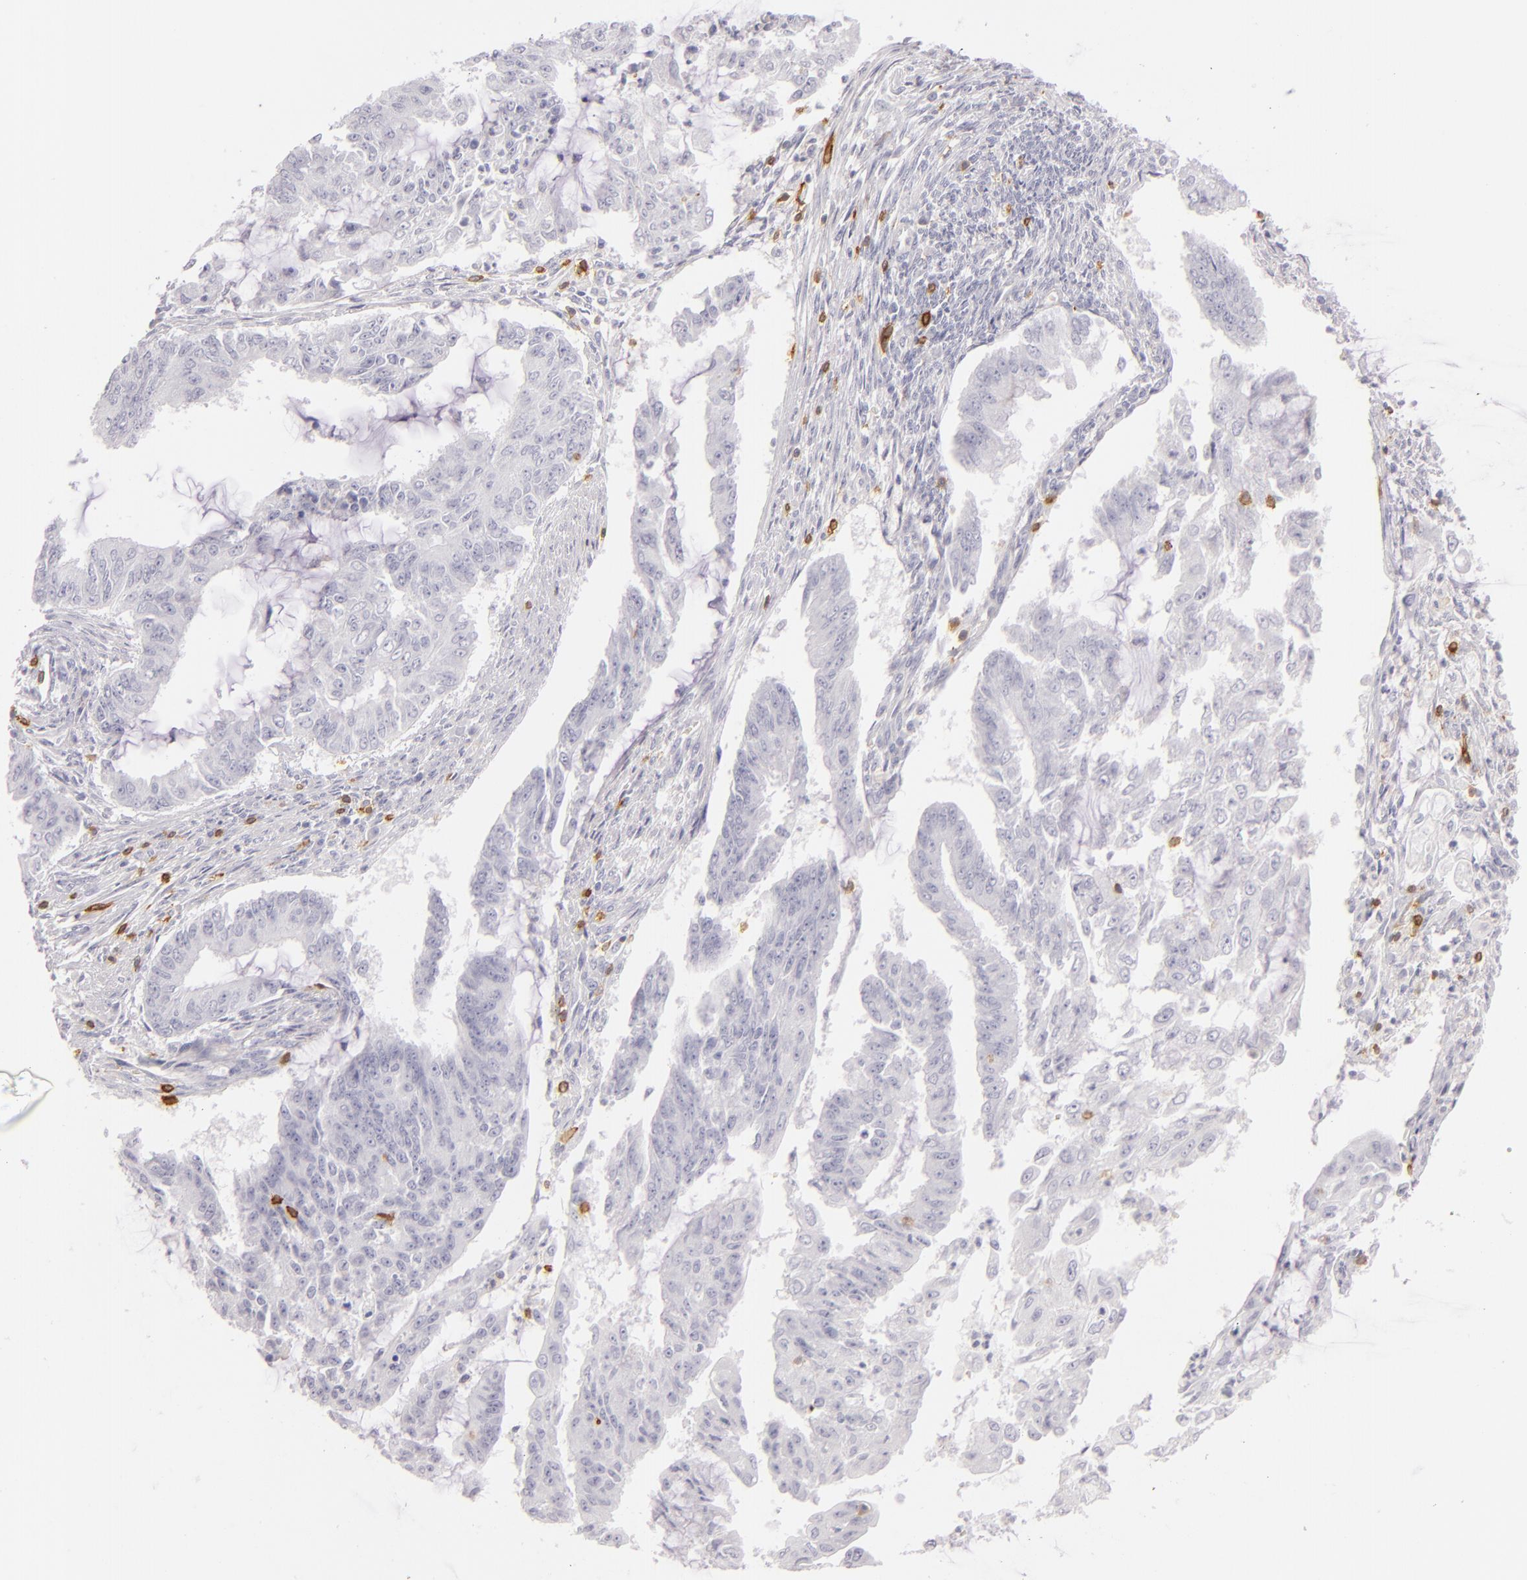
{"staining": {"intensity": "negative", "quantity": "none", "location": "none"}, "tissue": "endometrial cancer", "cell_type": "Tumor cells", "image_type": "cancer", "snomed": [{"axis": "morphology", "description": "Adenocarcinoma, NOS"}, {"axis": "topography", "description": "Endometrium"}], "caption": "A high-resolution photomicrograph shows immunohistochemistry (IHC) staining of endometrial cancer (adenocarcinoma), which exhibits no significant expression in tumor cells.", "gene": "LAT", "patient": {"sex": "female", "age": 75}}